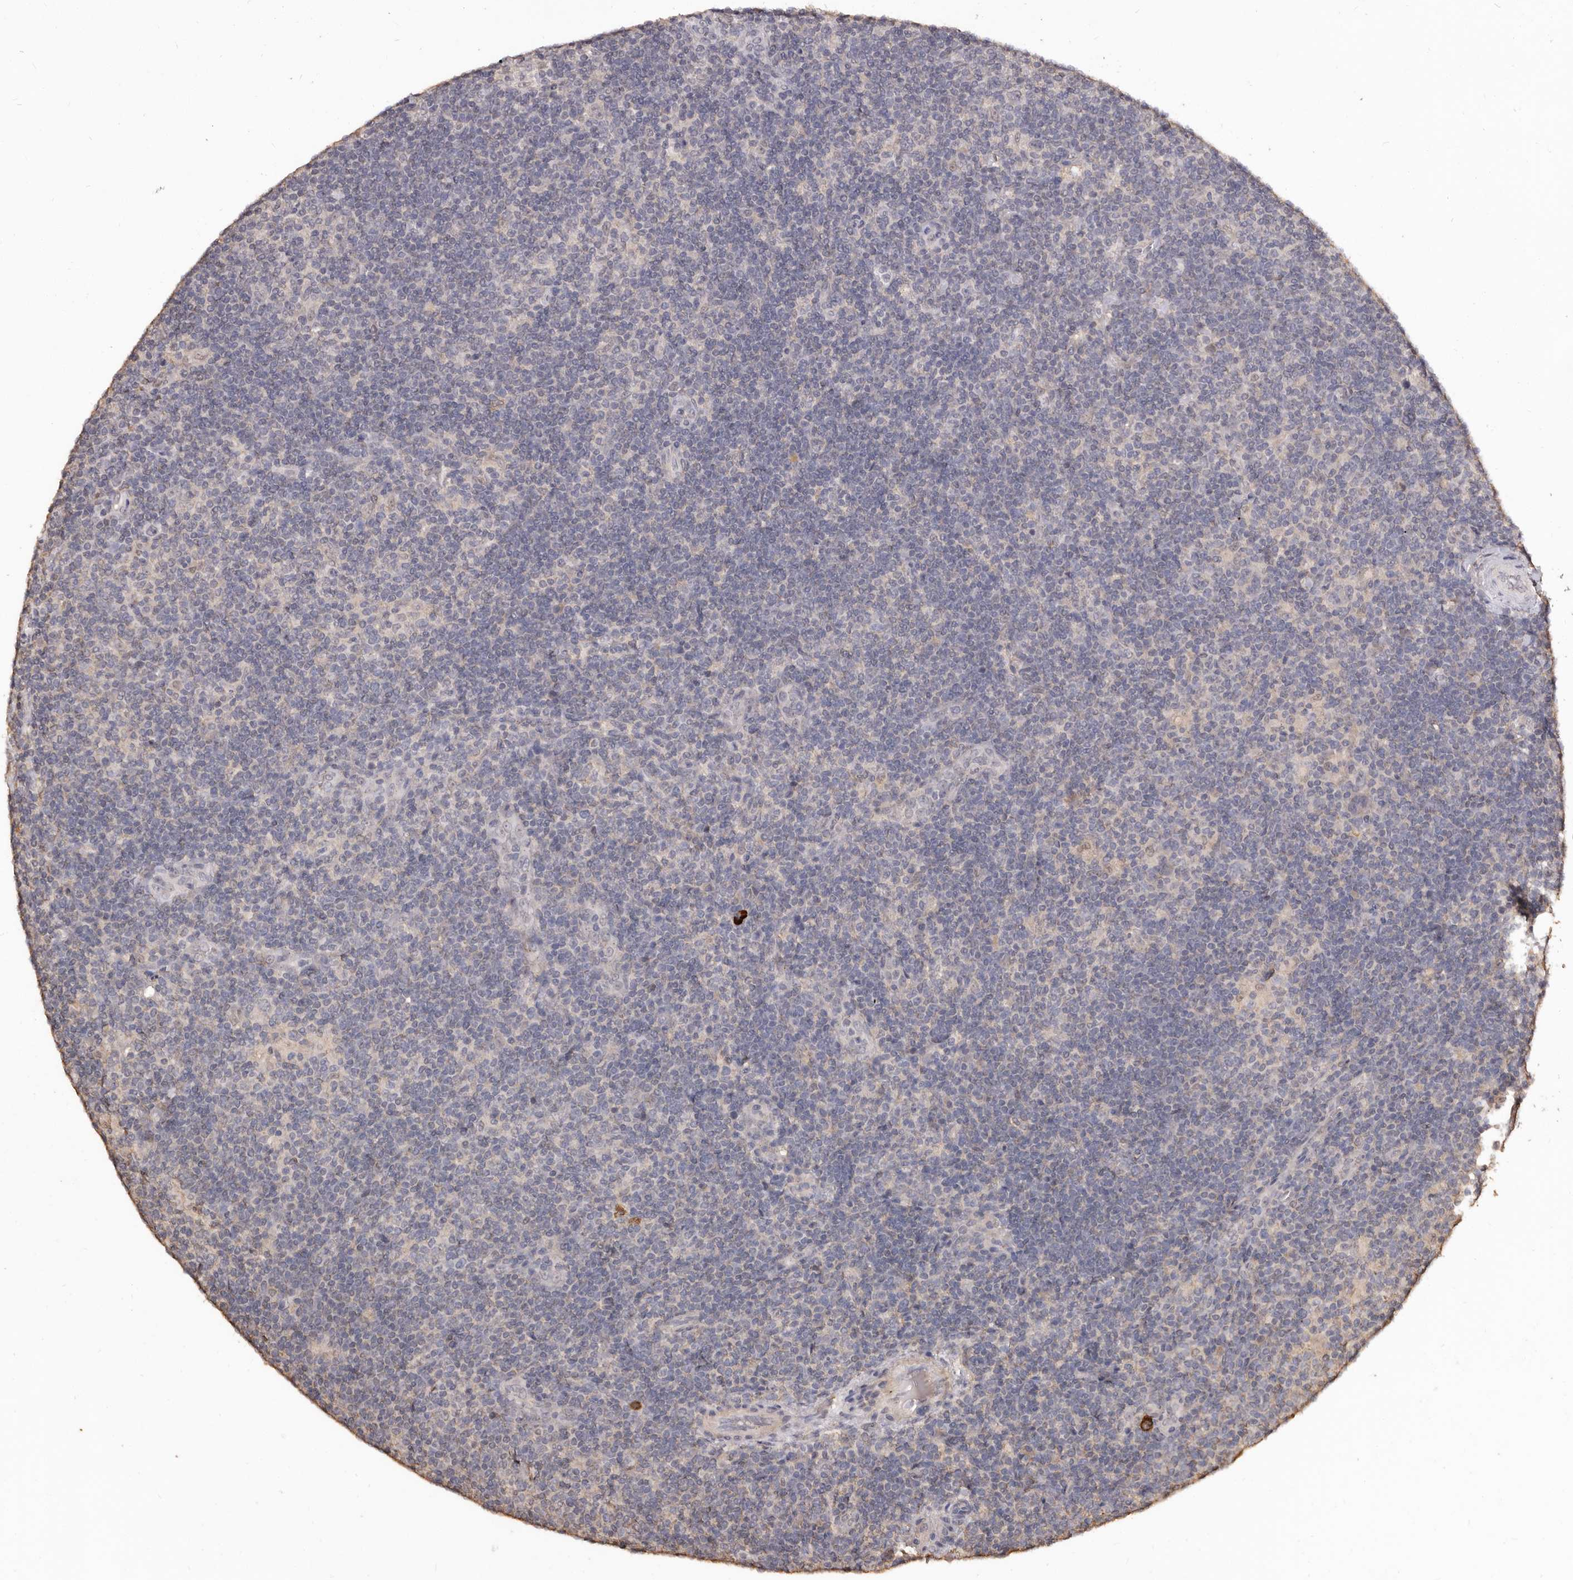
{"staining": {"intensity": "negative", "quantity": "none", "location": "none"}, "tissue": "lymphoma", "cell_type": "Tumor cells", "image_type": "cancer", "snomed": [{"axis": "morphology", "description": "Hodgkin's disease, NOS"}, {"axis": "topography", "description": "Lymph node"}], "caption": "The micrograph reveals no significant staining in tumor cells of lymphoma.", "gene": "INAVA", "patient": {"sex": "female", "age": 57}}